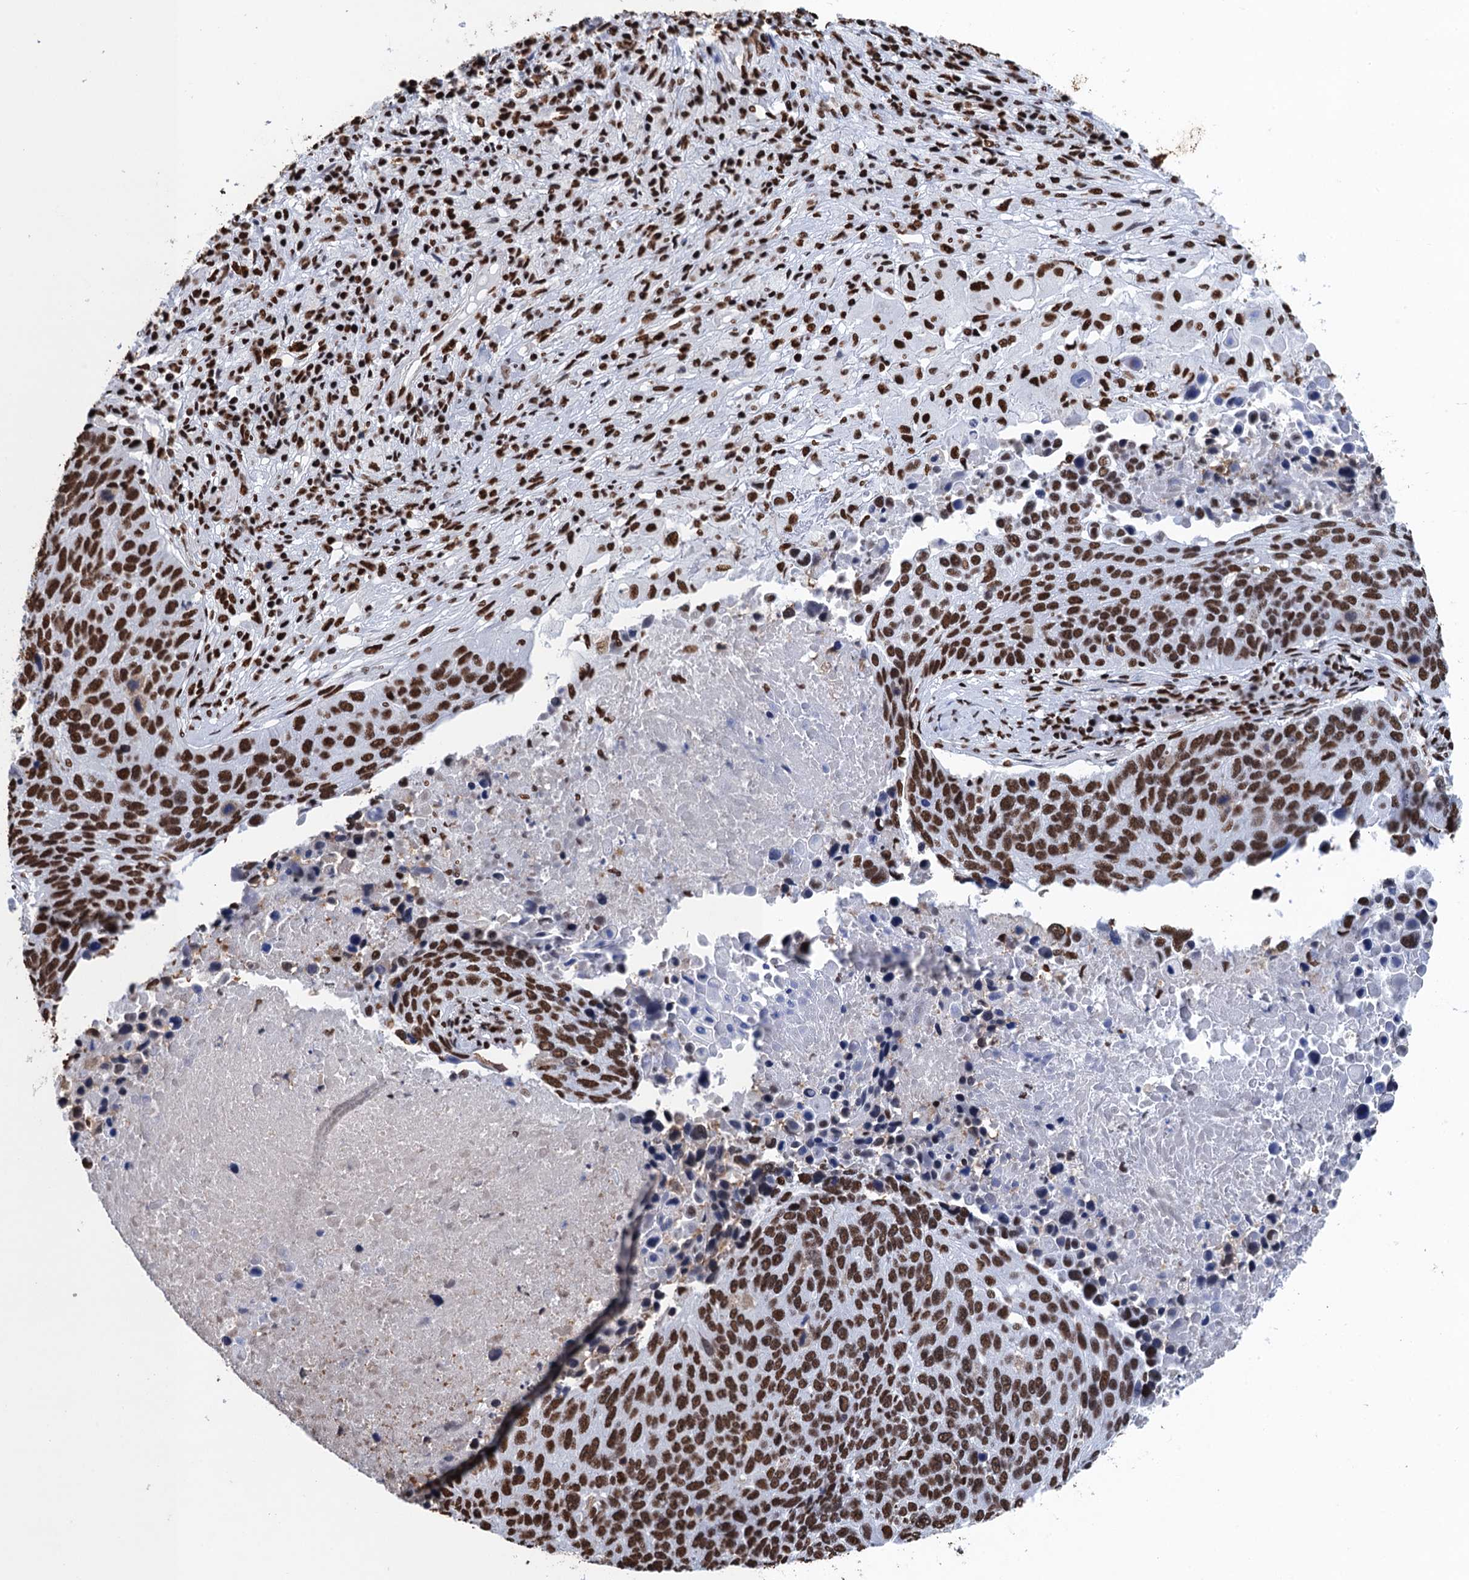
{"staining": {"intensity": "strong", "quantity": ">75%", "location": "nuclear"}, "tissue": "lung cancer", "cell_type": "Tumor cells", "image_type": "cancer", "snomed": [{"axis": "morphology", "description": "Normal tissue, NOS"}, {"axis": "morphology", "description": "Squamous cell carcinoma, NOS"}, {"axis": "topography", "description": "Lymph node"}, {"axis": "topography", "description": "Lung"}], "caption": "A brown stain labels strong nuclear positivity of a protein in squamous cell carcinoma (lung) tumor cells.", "gene": "UBA2", "patient": {"sex": "male", "age": 66}}